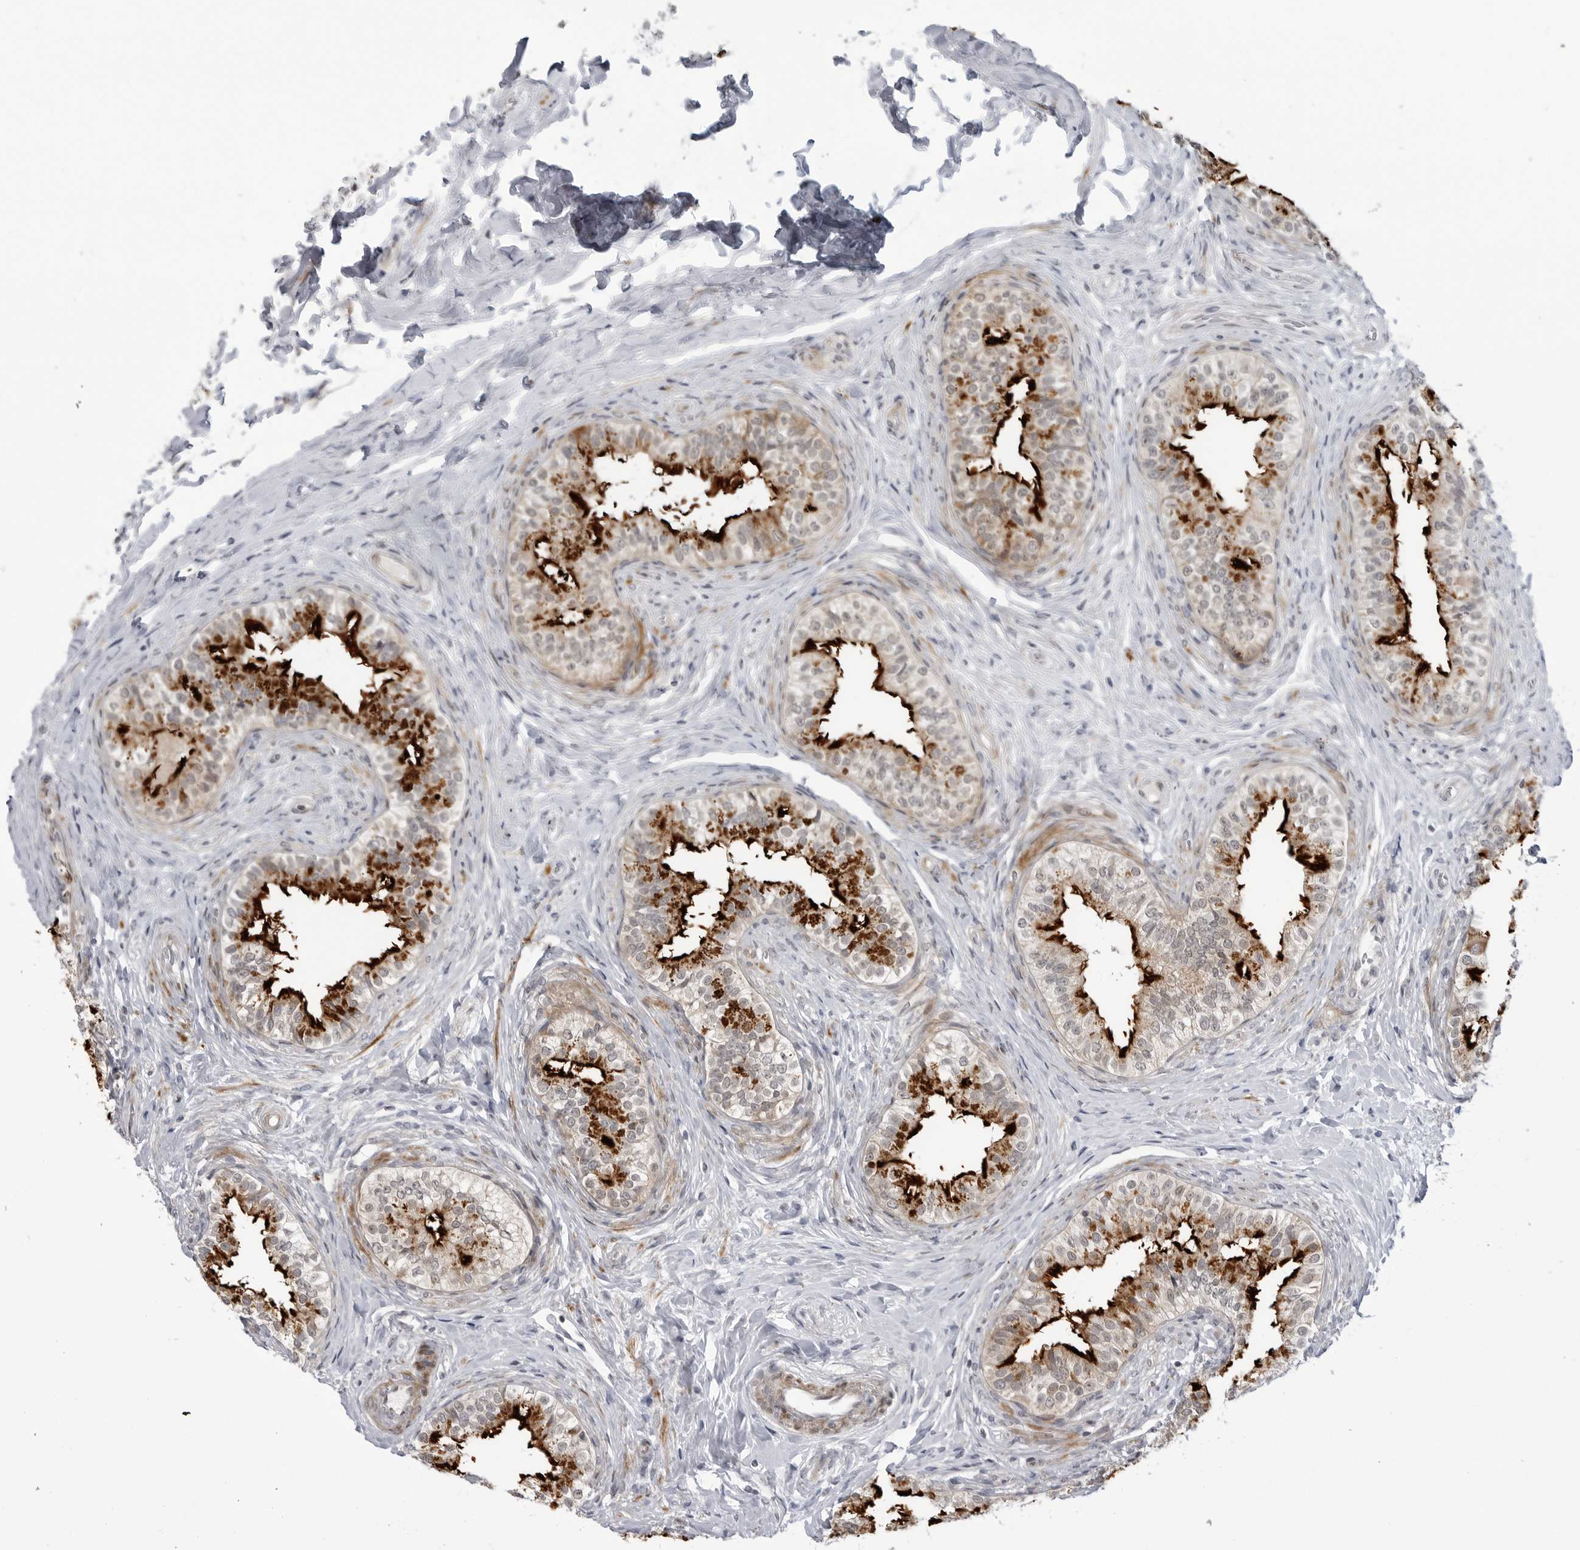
{"staining": {"intensity": "strong", "quantity": "25%-75%", "location": "cytoplasmic/membranous"}, "tissue": "epididymis", "cell_type": "Glandular cells", "image_type": "normal", "snomed": [{"axis": "morphology", "description": "Normal tissue, NOS"}, {"axis": "topography", "description": "Epididymis"}], "caption": "An immunohistochemistry (IHC) micrograph of benign tissue is shown. Protein staining in brown highlights strong cytoplasmic/membranous positivity in epididymis within glandular cells. (brown staining indicates protein expression, while blue staining denotes nuclei).", "gene": "ADAMTS5", "patient": {"sex": "male", "age": 49}}